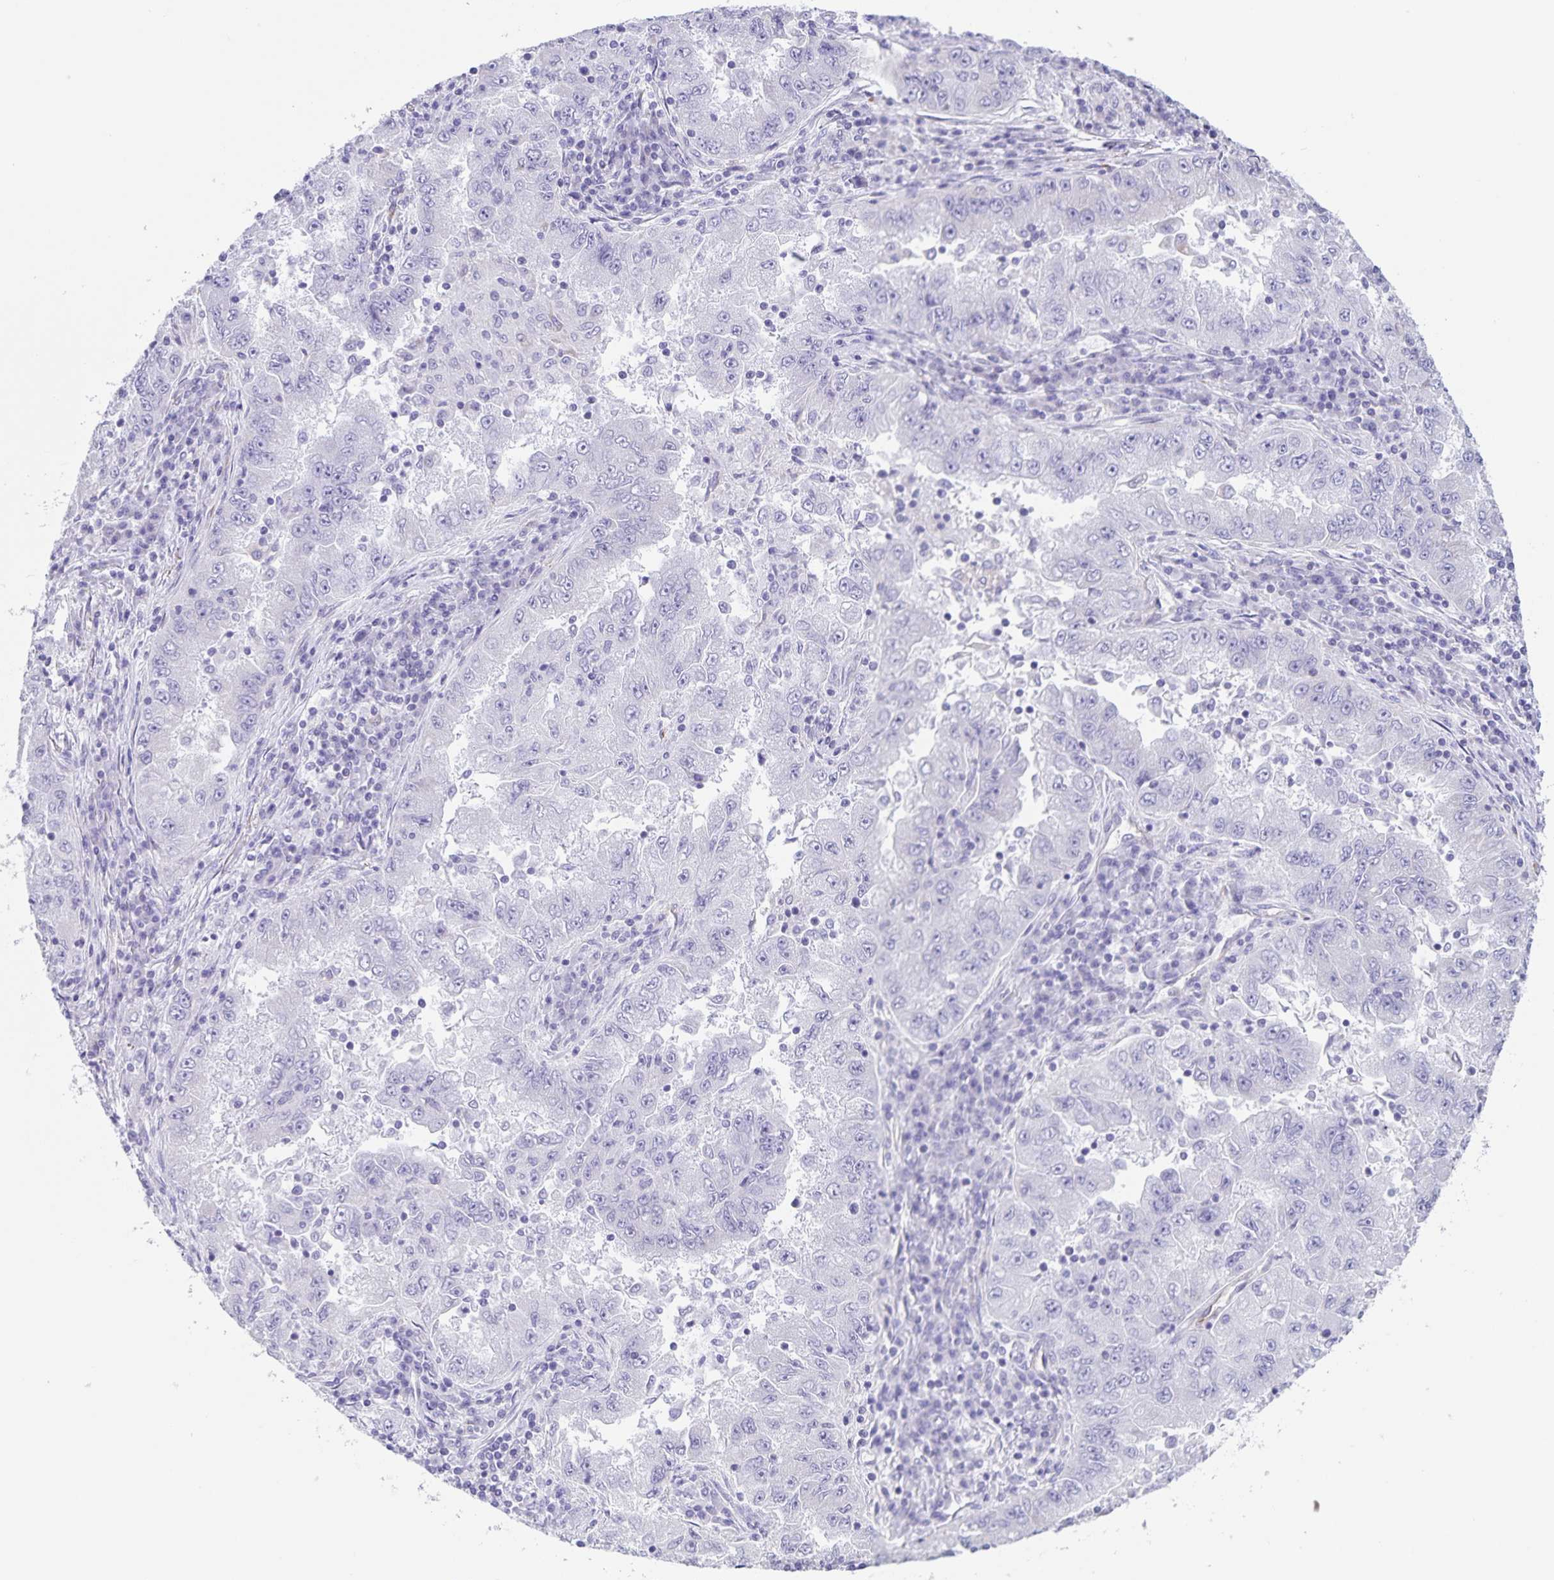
{"staining": {"intensity": "negative", "quantity": "none", "location": "none"}, "tissue": "lung cancer", "cell_type": "Tumor cells", "image_type": "cancer", "snomed": [{"axis": "morphology", "description": "Adenocarcinoma, NOS"}, {"axis": "morphology", "description": "Adenocarcinoma primary or metastatic"}, {"axis": "topography", "description": "Lung"}], "caption": "Tumor cells are negative for protein expression in human lung cancer.", "gene": "SYNM", "patient": {"sex": "male", "age": 74}}